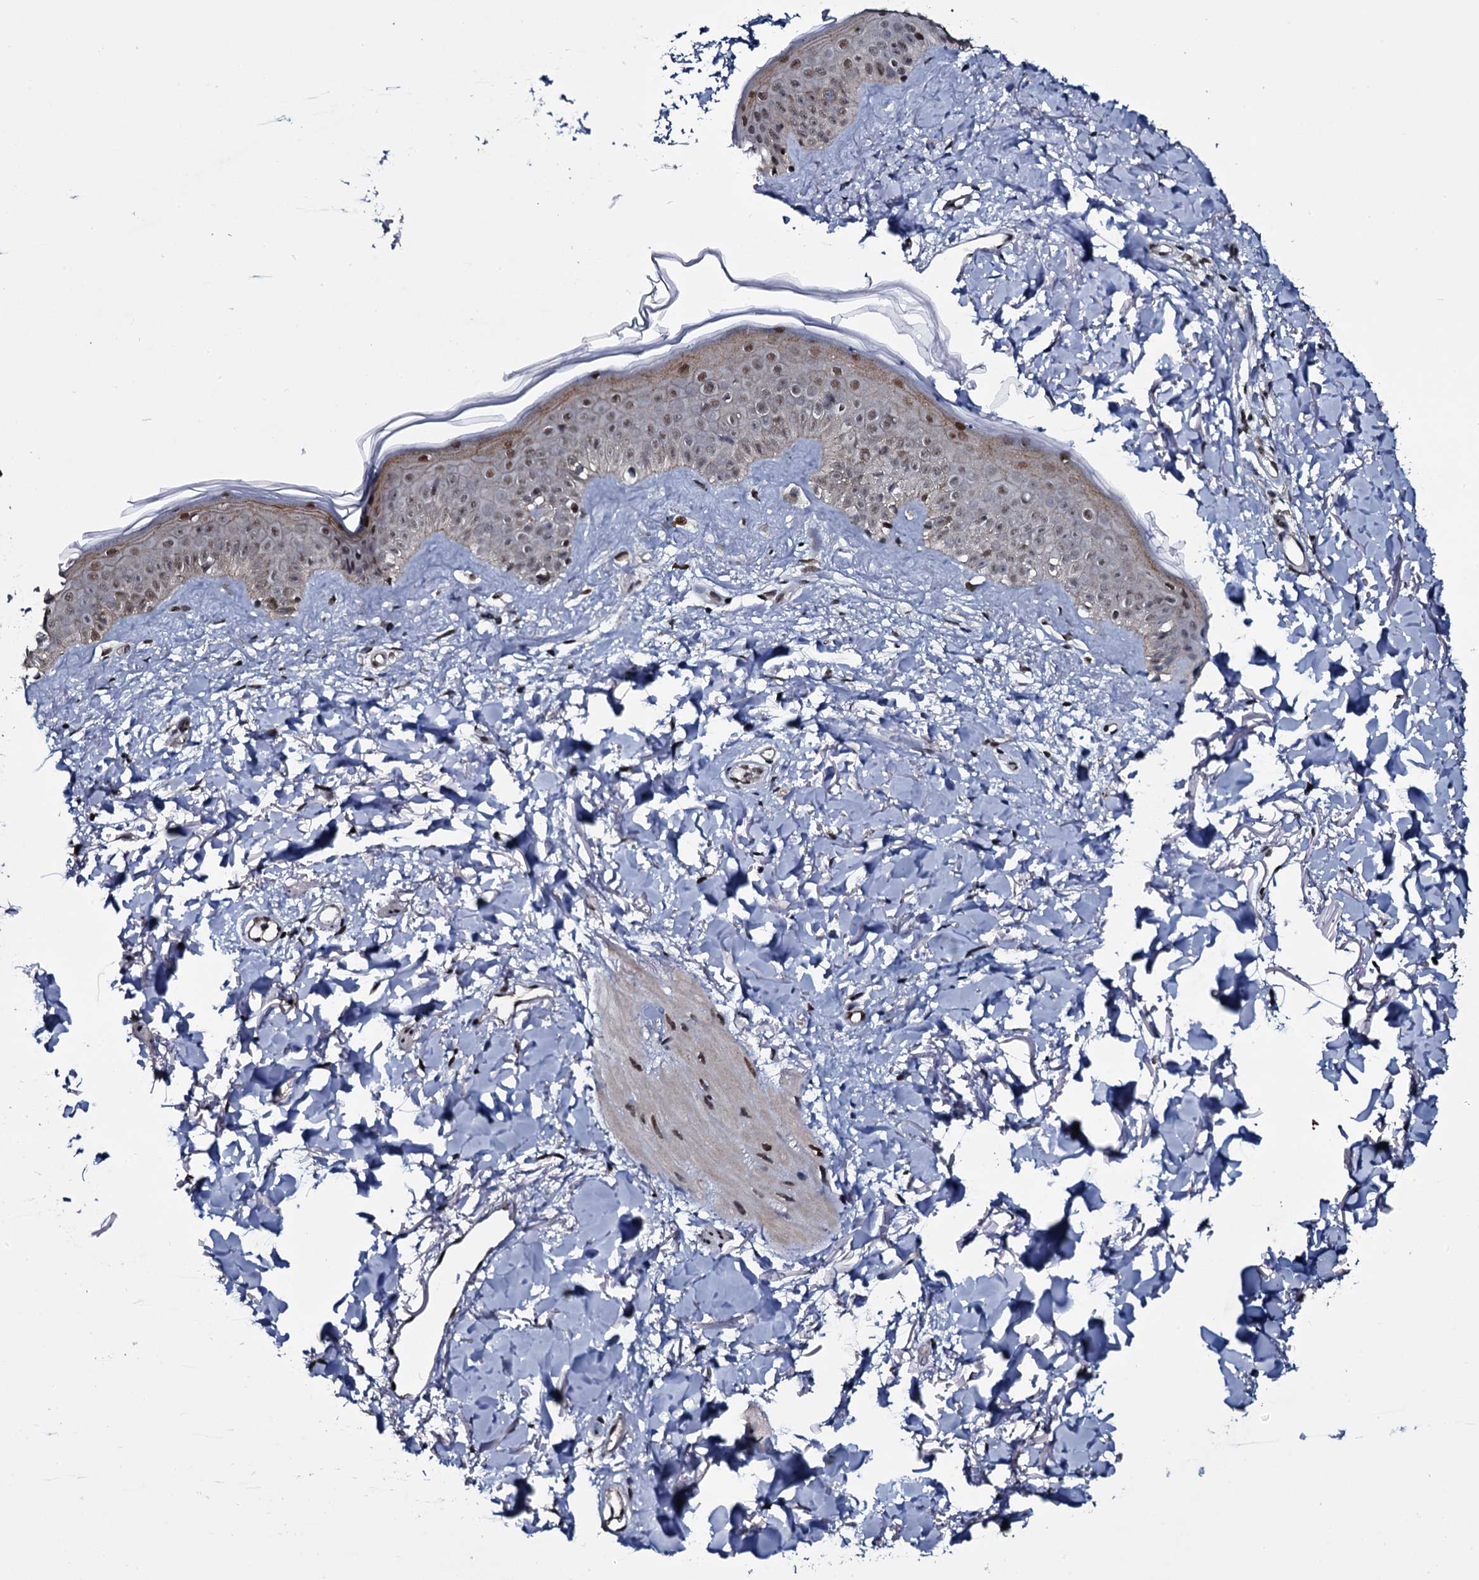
{"staining": {"intensity": "strong", "quantity": "25%-75%", "location": "cytoplasmic/membranous,nuclear"}, "tissue": "skin", "cell_type": "Fibroblasts", "image_type": "normal", "snomed": [{"axis": "morphology", "description": "Normal tissue, NOS"}, {"axis": "topography", "description": "Skin"}], "caption": "Protein analysis of normal skin exhibits strong cytoplasmic/membranous,nuclear expression in approximately 25%-75% of fibroblasts. (Stains: DAB (3,3'-diaminobenzidine) in brown, nuclei in blue, Microscopy: brightfield microscopy at high magnification).", "gene": "SH2D4B", "patient": {"sex": "female", "age": 58}}